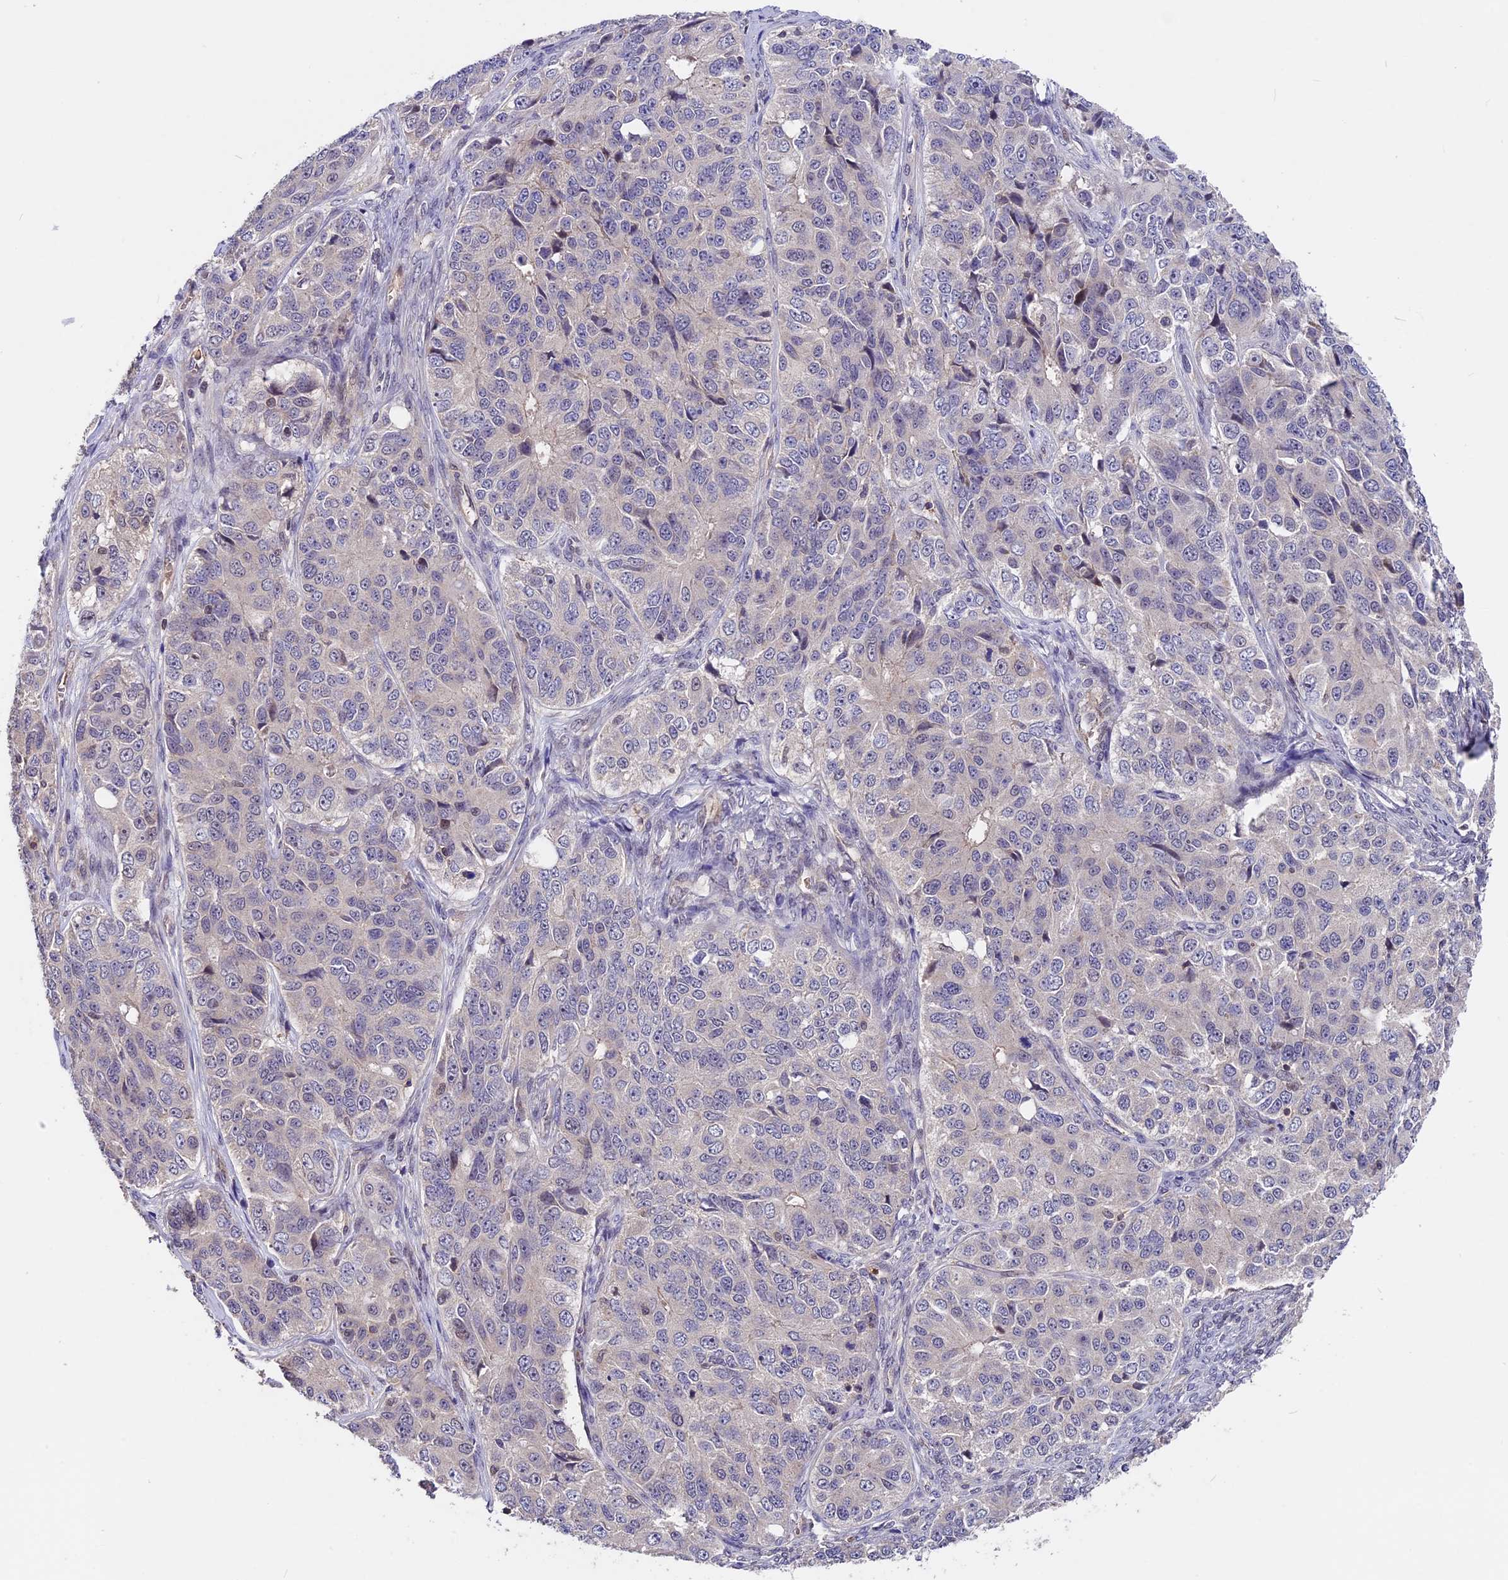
{"staining": {"intensity": "negative", "quantity": "none", "location": "none"}, "tissue": "ovarian cancer", "cell_type": "Tumor cells", "image_type": "cancer", "snomed": [{"axis": "morphology", "description": "Carcinoma, endometroid"}, {"axis": "topography", "description": "Ovary"}], "caption": "This is an IHC image of human endometroid carcinoma (ovarian). There is no staining in tumor cells.", "gene": "ZC3H10", "patient": {"sex": "female", "age": 51}}